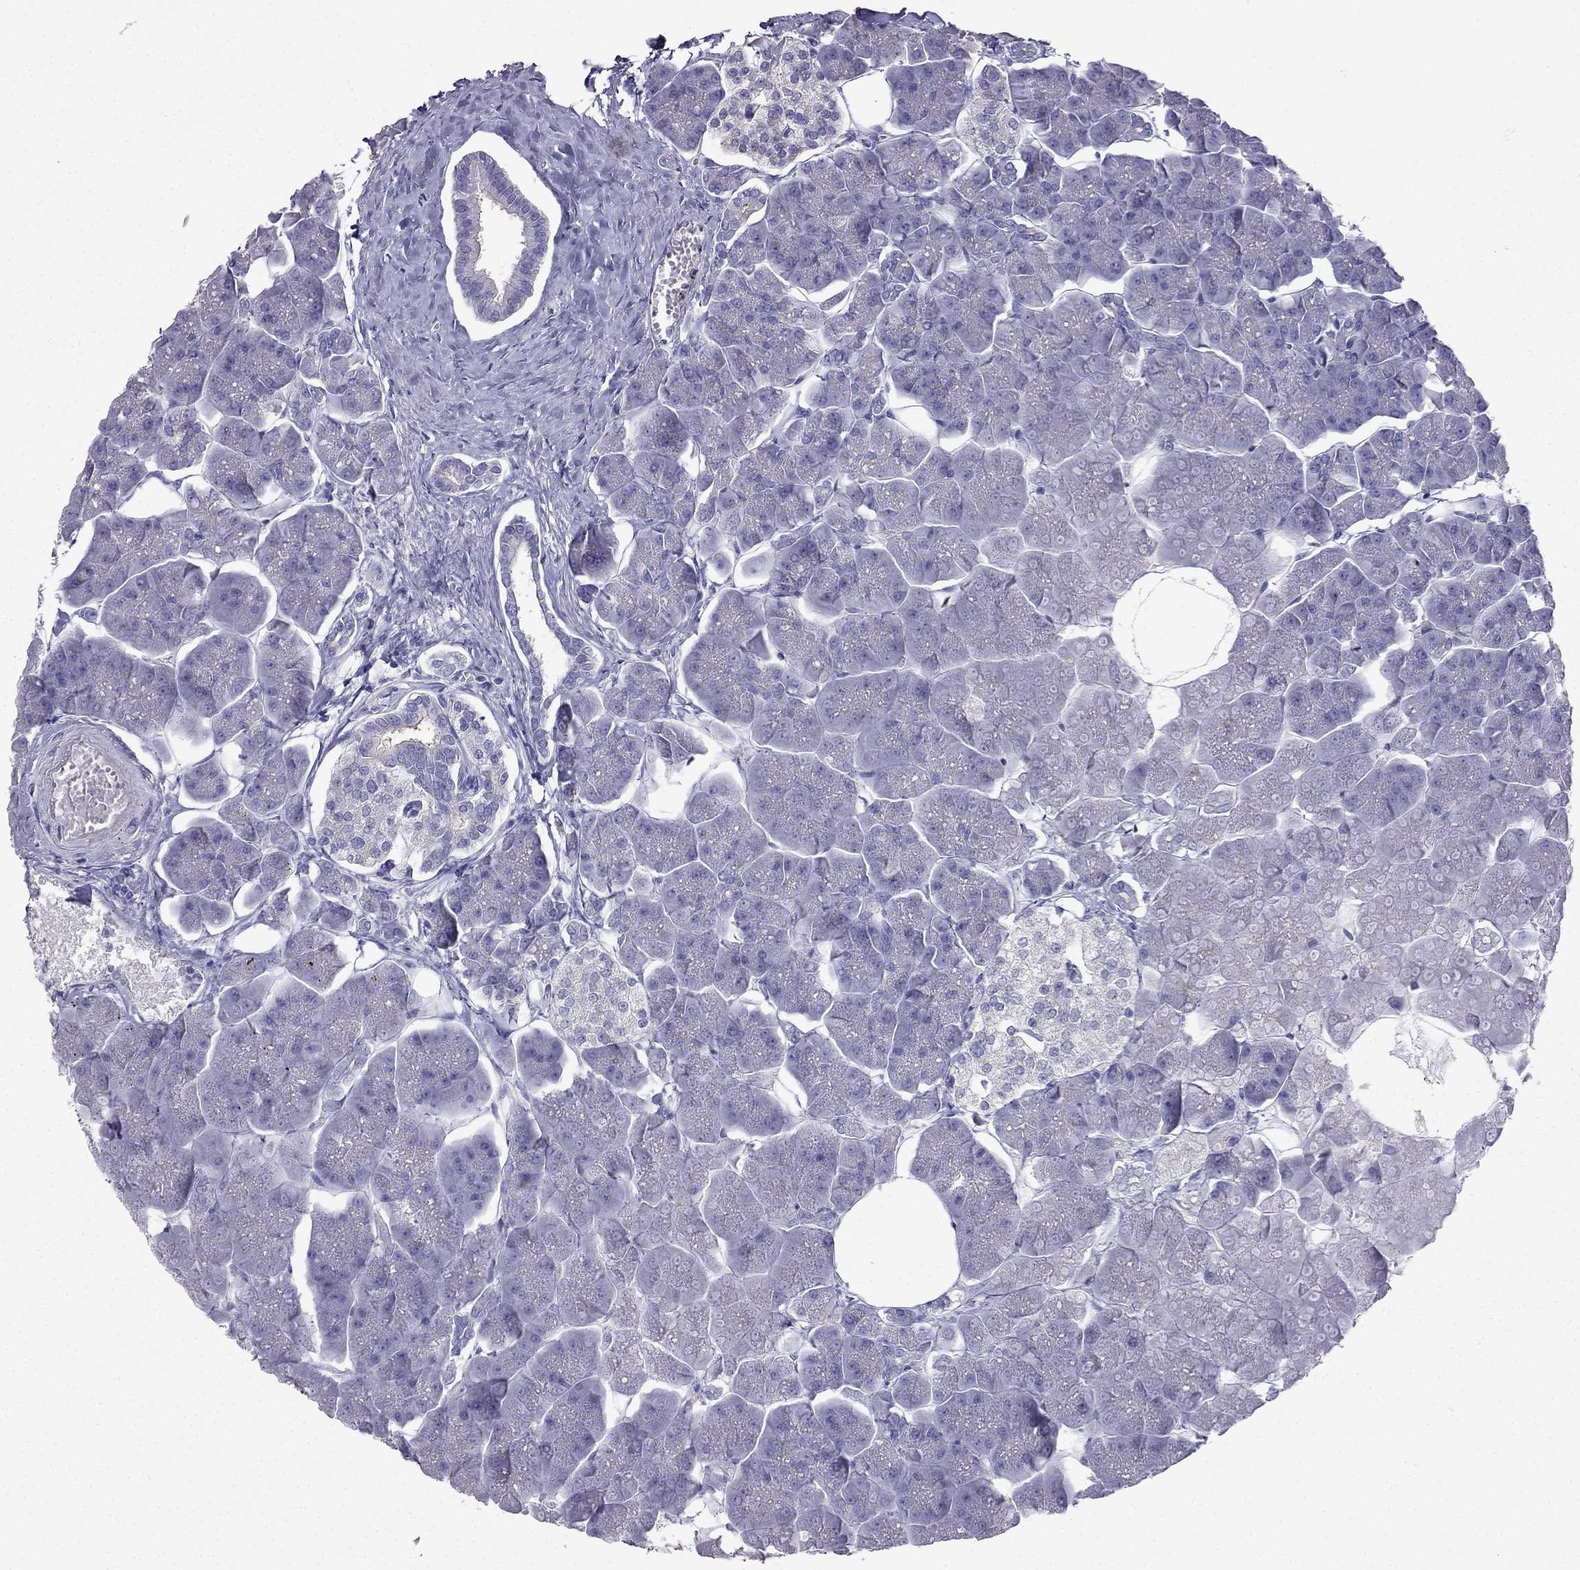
{"staining": {"intensity": "negative", "quantity": "none", "location": "none"}, "tissue": "pancreas", "cell_type": "Exocrine glandular cells", "image_type": "normal", "snomed": [{"axis": "morphology", "description": "Normal tissue, NOS"}, {"axis": "topography", "description": "Adipose tissue"}, {"axis": "topography", "description": "Pancreas"}, {"axis": "topography", "description": "Peripheral nerve tissue"}], "caption": "The histopathology image displays no significant expression in exocrine glandular cells of pancreas. (DAB immunohistochemistry visualized using brightfield microscopy, high magnification).", "gene": "PTH", "patient": {"sex": "female", "age": 58}}